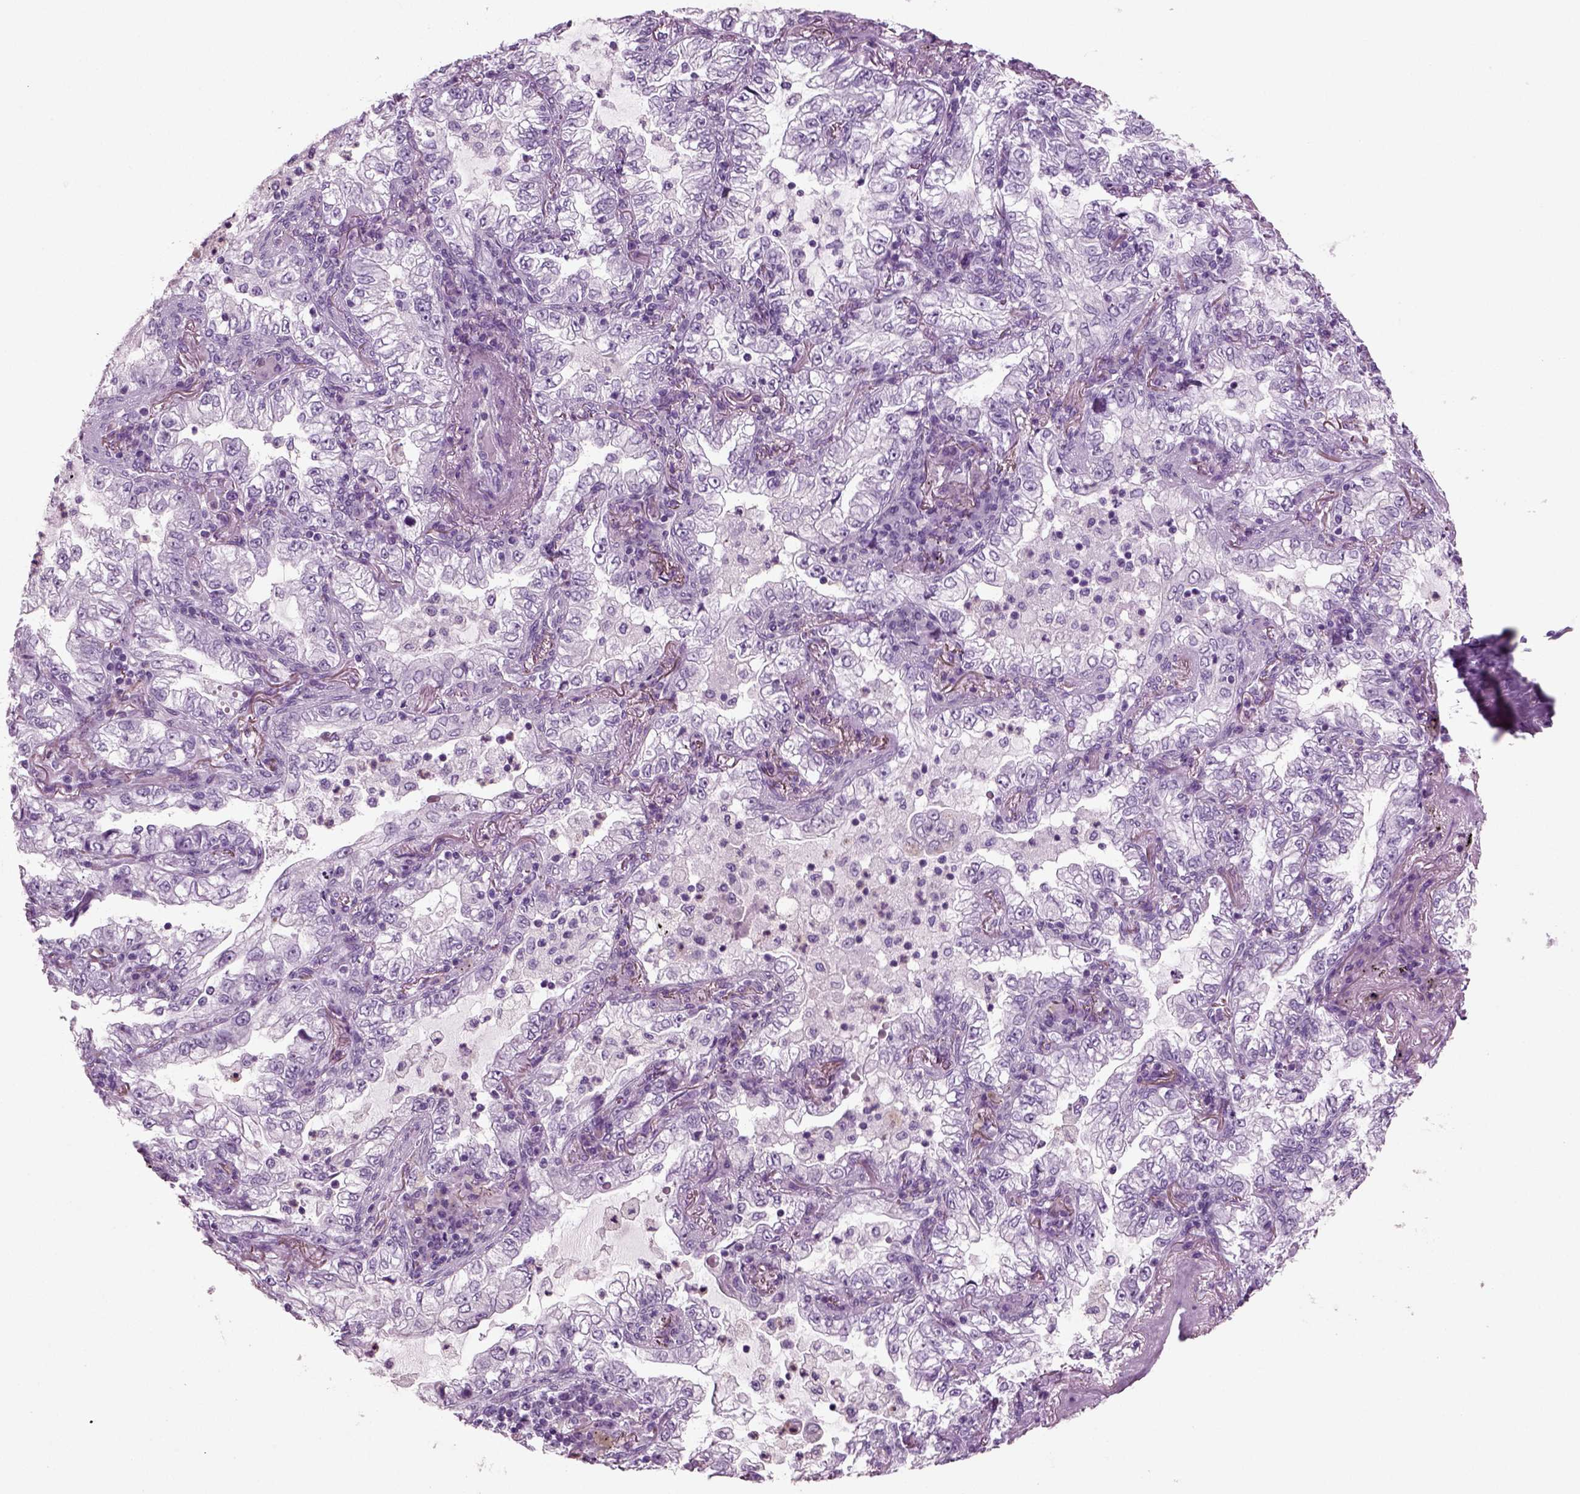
{"staining": {"intensity": "negative", "quantity": "none", "location": "none"}, "tissue": "lung cancer", "cell_type": "Tumor cells", "image_type": "cancer", "snomed": [{"axis": "morphology", "description": "Adenocarcinoma, NOS"}, {"axis": "topography", "description": "Lung"}], "caption": "Immunohistochemistry photomicrograph of neoplastic tissue: human adenocarcinoma (lung) stained with DAB (3,3'-diaminobenzidine) reveals no significant protein positivity in tumor cells.", "gene": "CRABP1", "patient": {"sex": "female", "age": 73}}